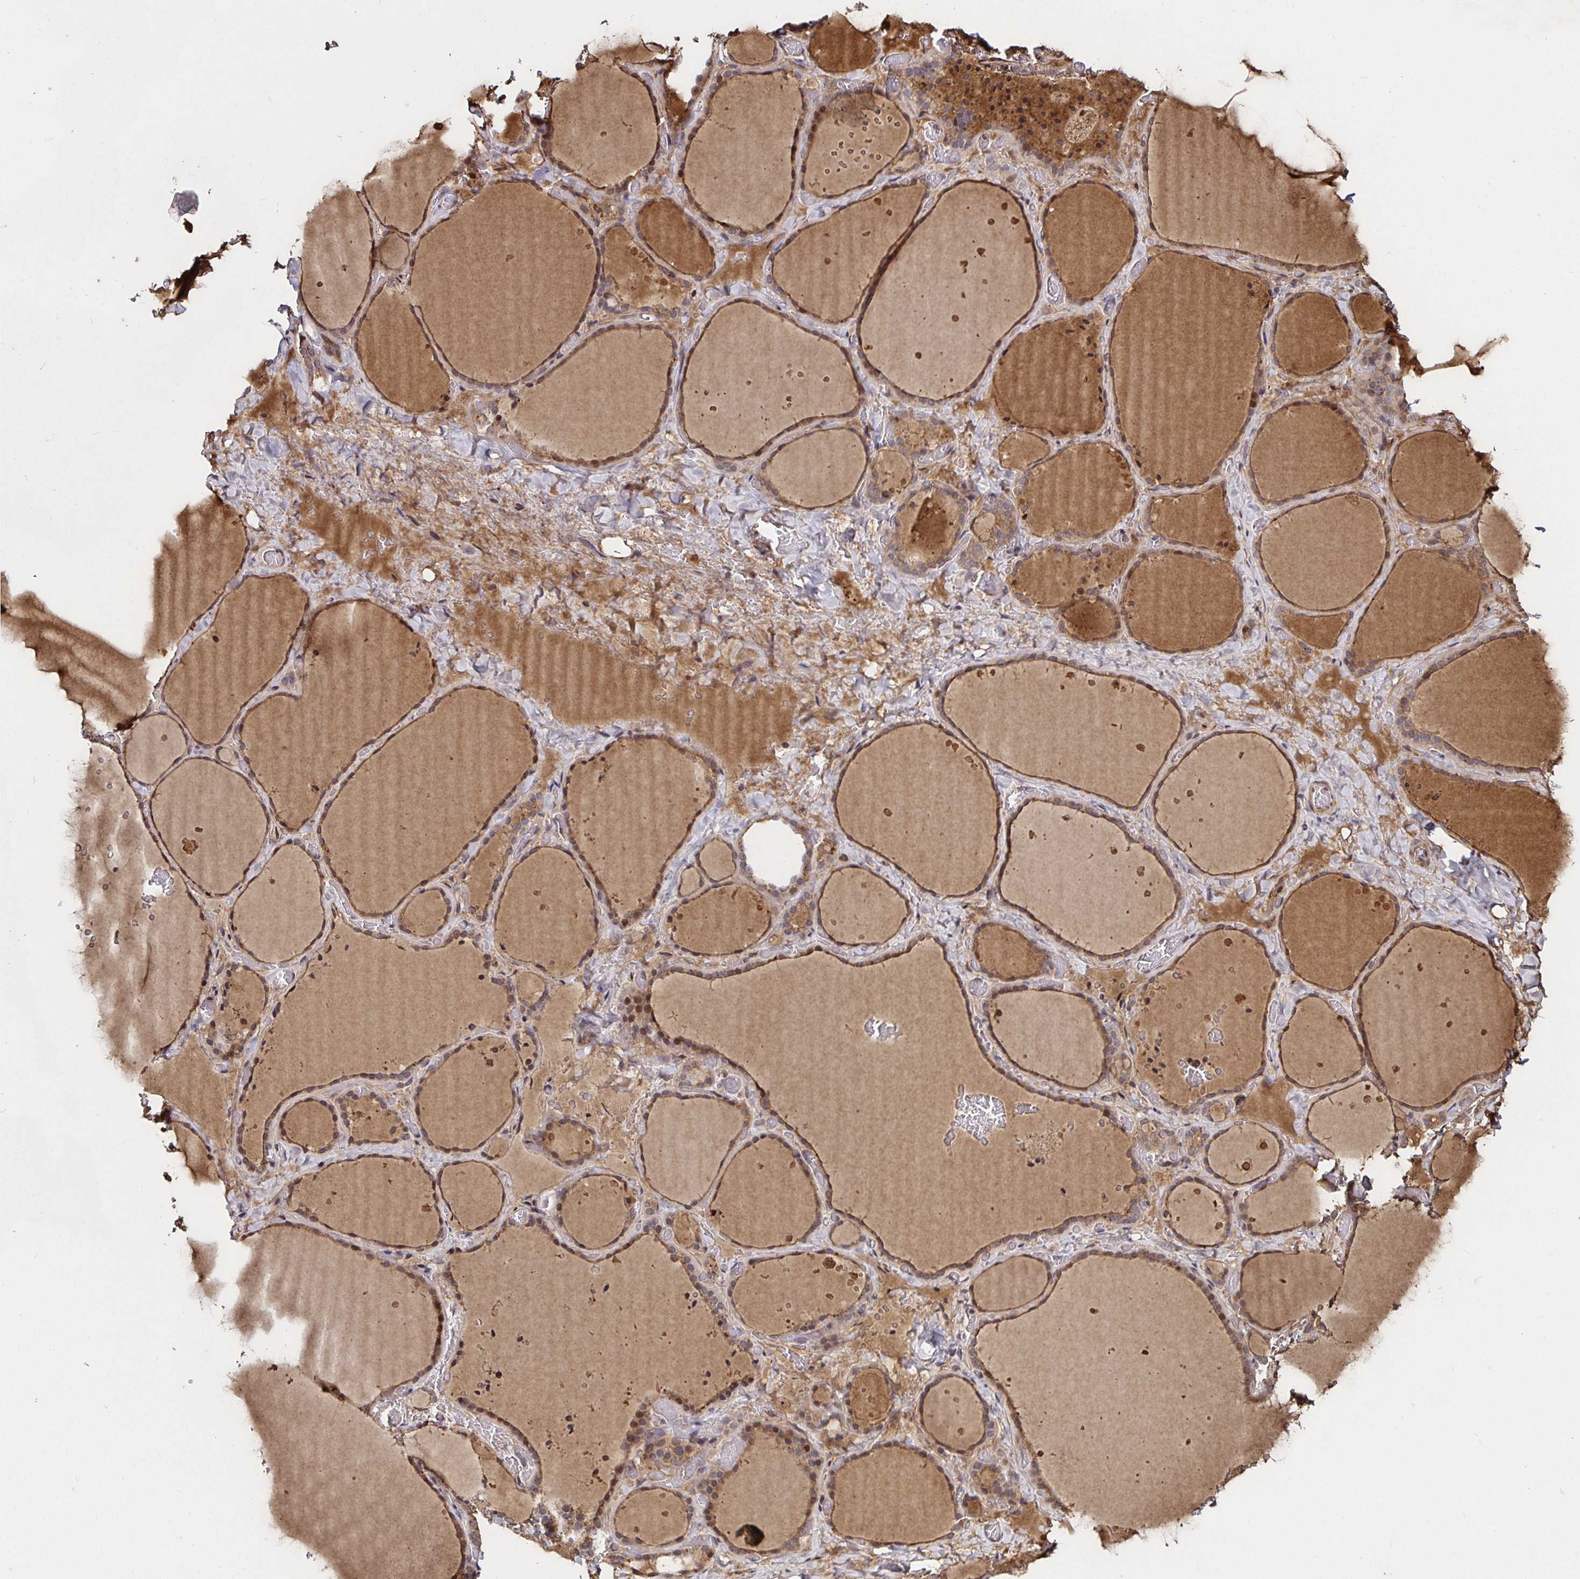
{"staining": {"intensity": "moderate", "quantity": ">75%", "location": "cytoplasmic/membranous"}, "tissue": "thyroid gland", "cell_type": "Glandular cells", "image_type": "normal", "snomed": [{"axis": "morphology", "description": "Normal tissue, NOS"}, {"axis": "topography", "description": "Thyroid gland"}], "caption": "Protein analysis of normal thyroid gland reveals moderate cytoplasmic/membranous staining in approximately >75% of glandular cells.", "gene": "SMYD3", "patient": {"sex": "female", "age": 36}}